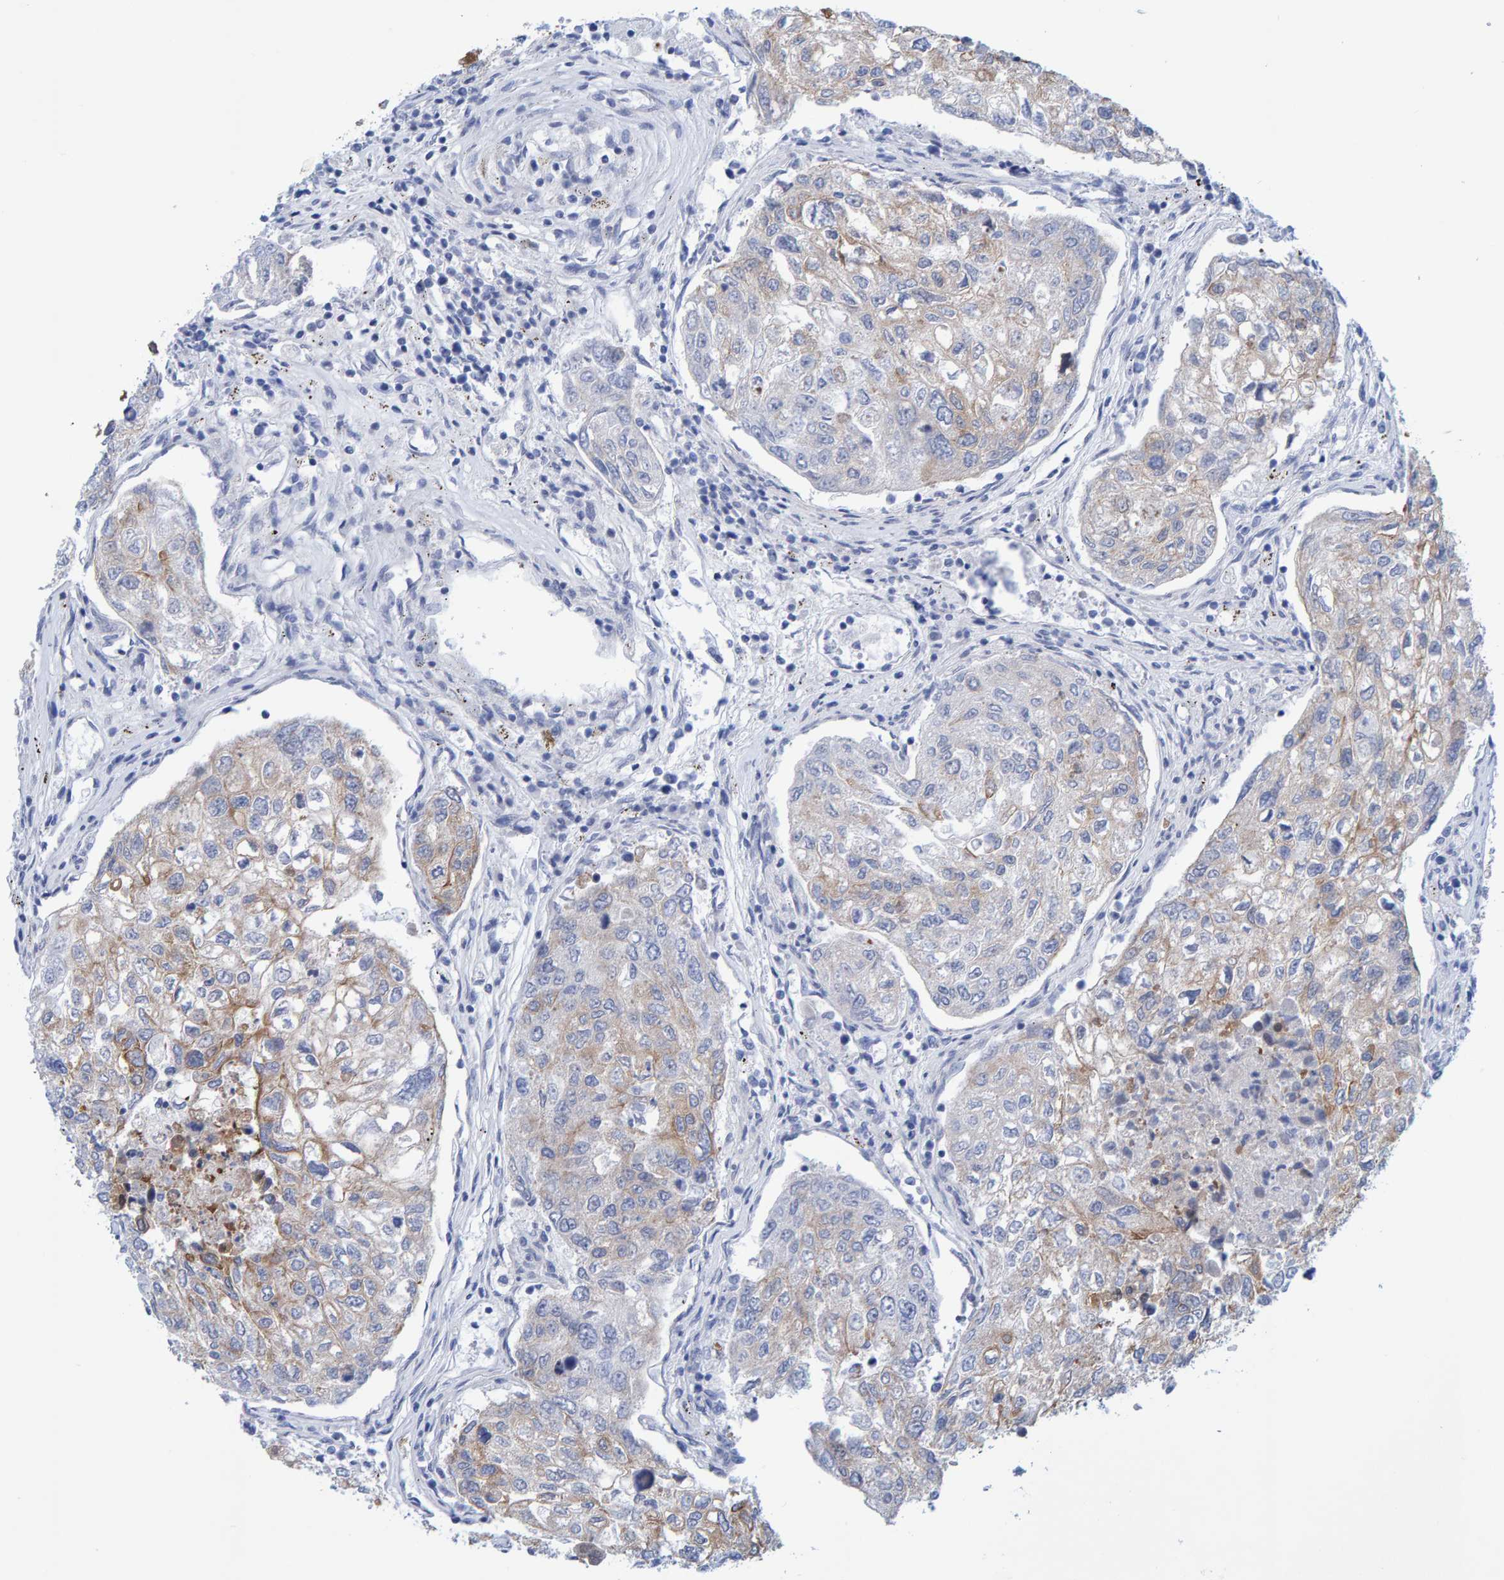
{"staining": {"intensity": "weak", "quantity": "25%-75%", "location": "cytoplasmic/membranous"}, "tissue": "urothelial cancer", "cell_type": "Tumor cells", "image_type": "cancer", "snomed": [{"axis": "morphology", "description": "Urothelial carcinoma, High grade"}, {"axis": "topography", "description": "Lymph node"}, {"axis": "topography", "description": "Urinary bladder"}], "caption": "Immunohistochemical staining of high-grade urothelial carcinoma displays weak cytoplasmic/membranous protein positivity in about 25%-75% of tumor cells.", "gene": "JAKMIP3", "patient": {"sex": "male", "age": 51}}